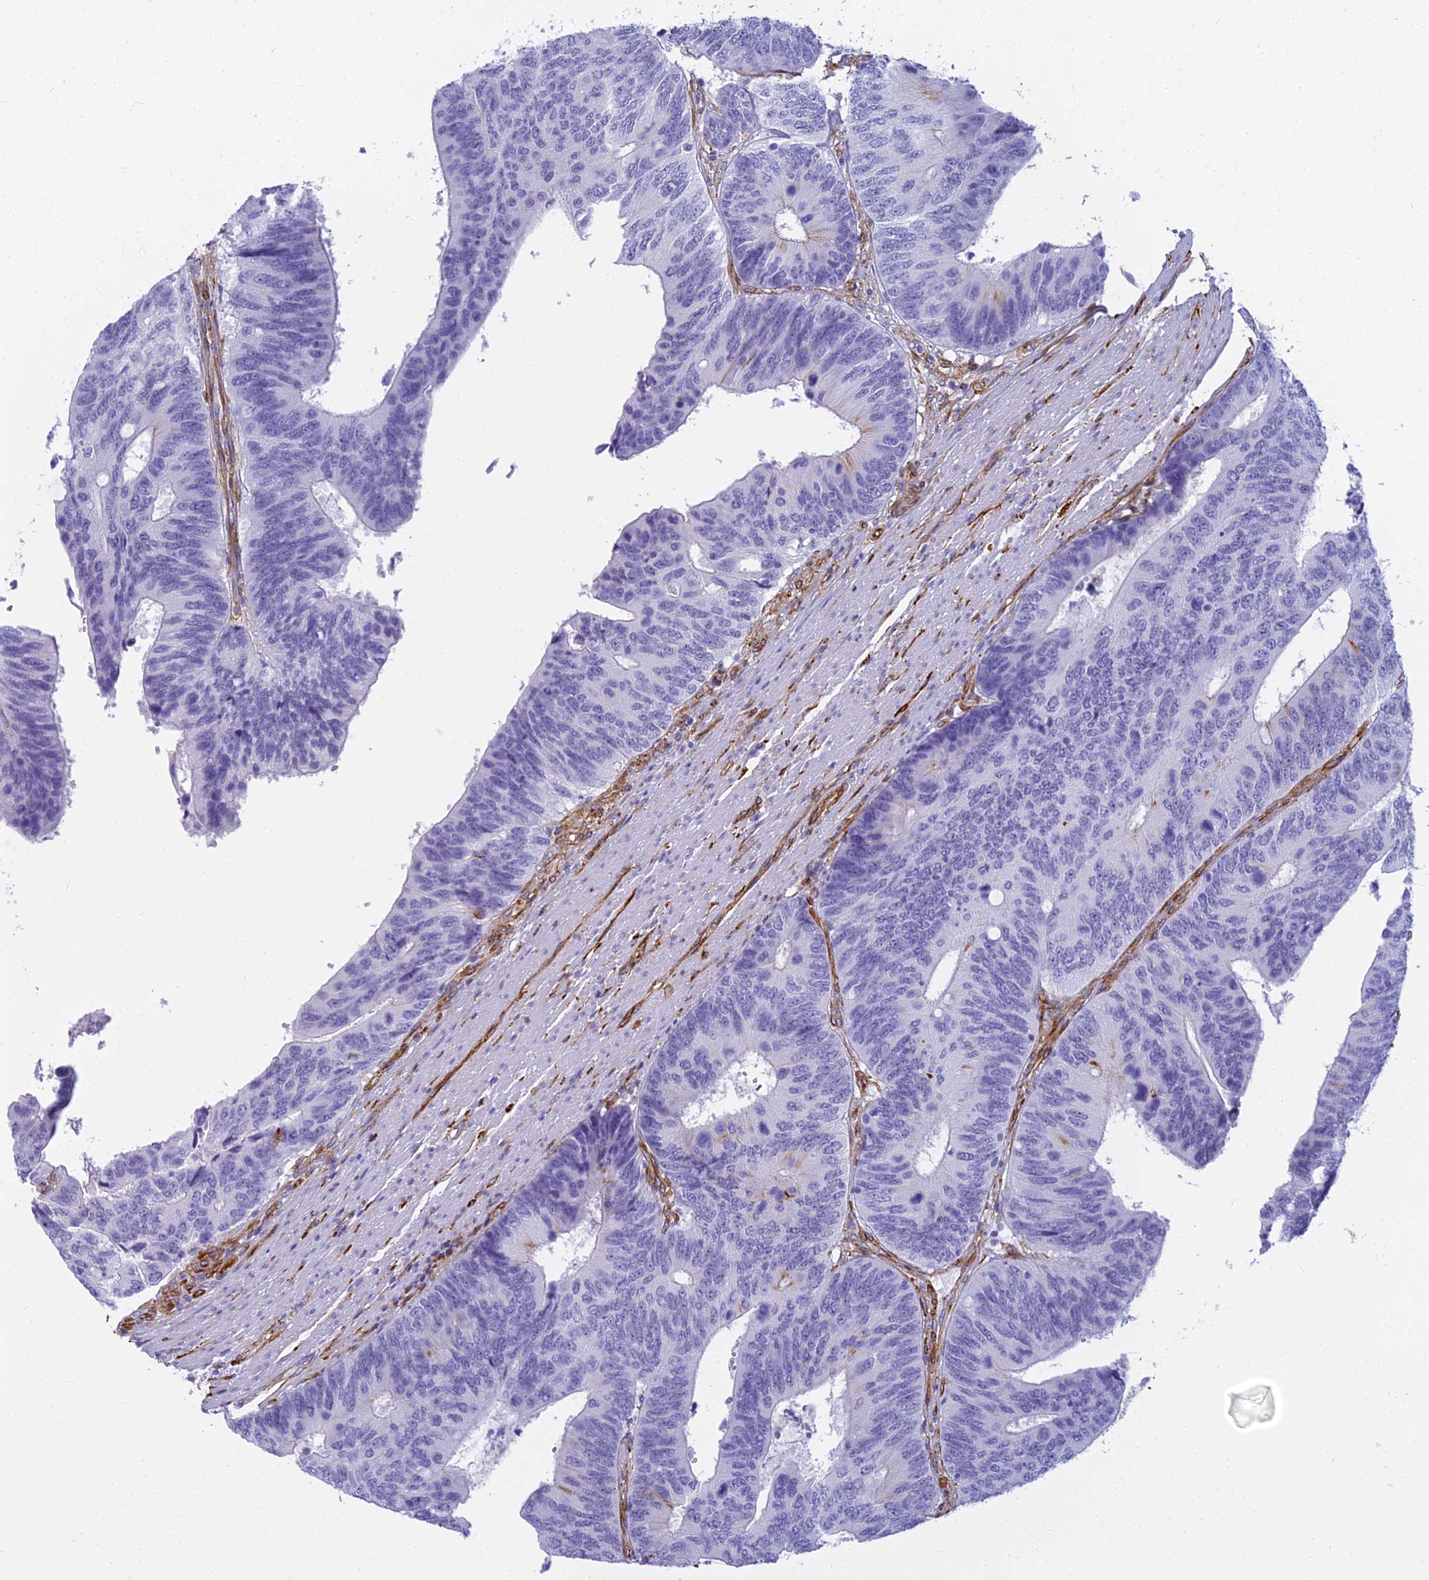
{"staining": {"intensity": "negative", "quantity": "none", "location": "none"}, "tissue": "colorectal cancer", "cell_type": "Tumor cells", "image_type": "cancer", "snomed": [{"axis": "morphology", "description": "Adenocarcinoma, NOS"}, {"axis": "topography", "description": "Colon"}], "caption": "Immunohistochemistry (IHC) of colorectal adenocarcinoma shows no staining in tumor cells.", "gene": "EVI2A", "patient": {"sex": "male", "age": 87}}